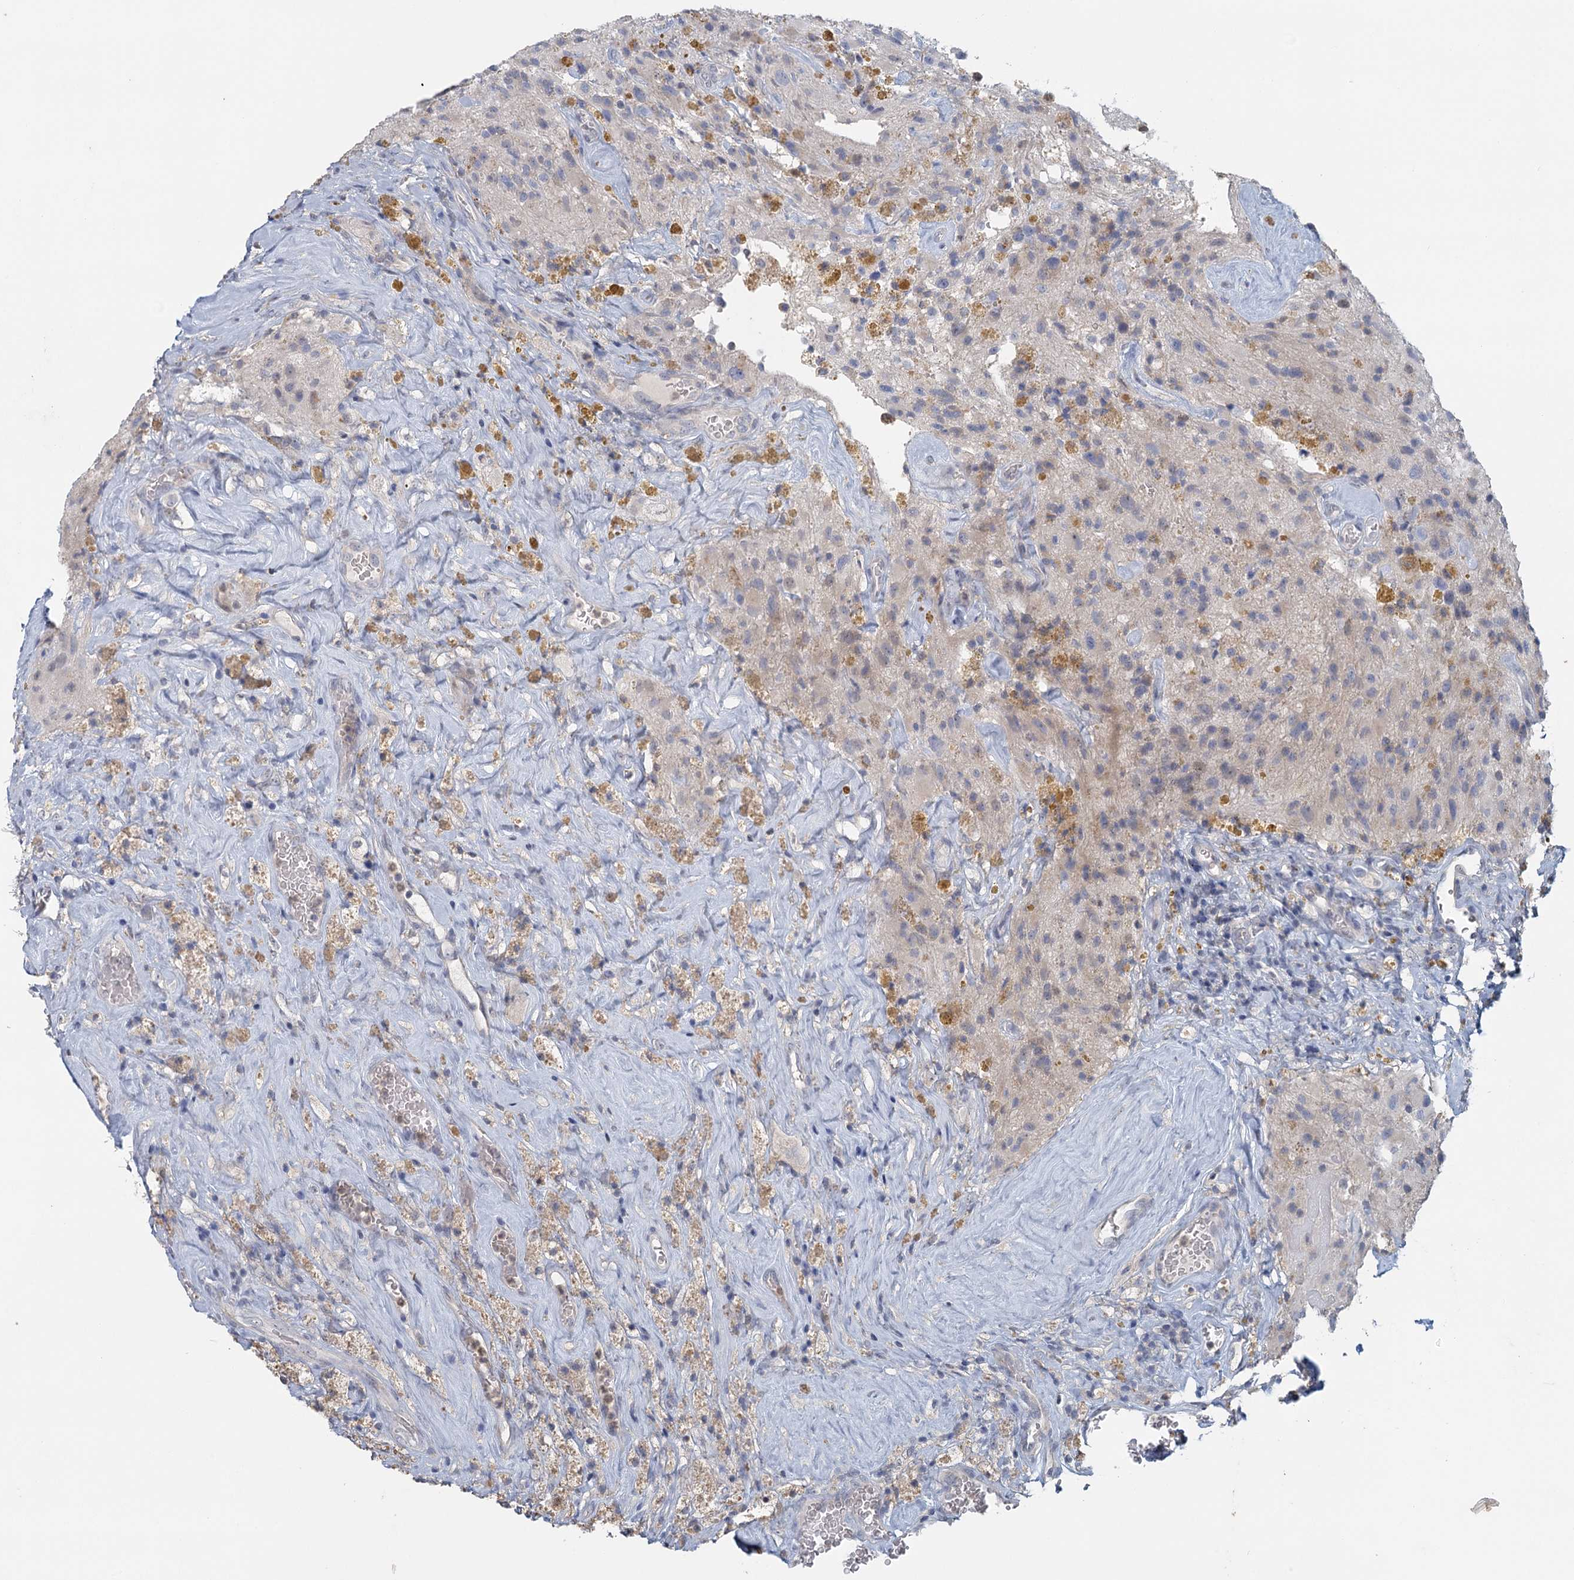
{"staining": {"intensity": "negative", "quantity": "none", "location": "none"}, "tissue": "glioma", "cell_type": "Tumor cells", "image_type": "cancer", "snomed": [{"axis": "morphology", "description": "Glioma, malignant, High grade"}, {"axis": "topography", "description": "Brain"}], "caption": "Malignant glioma (high-grade) was stained to show a protein in brown. There is no significant expression in tumor cells.", "gene": "MYO7B", "patient": {"sex": "male", "age": 69}}